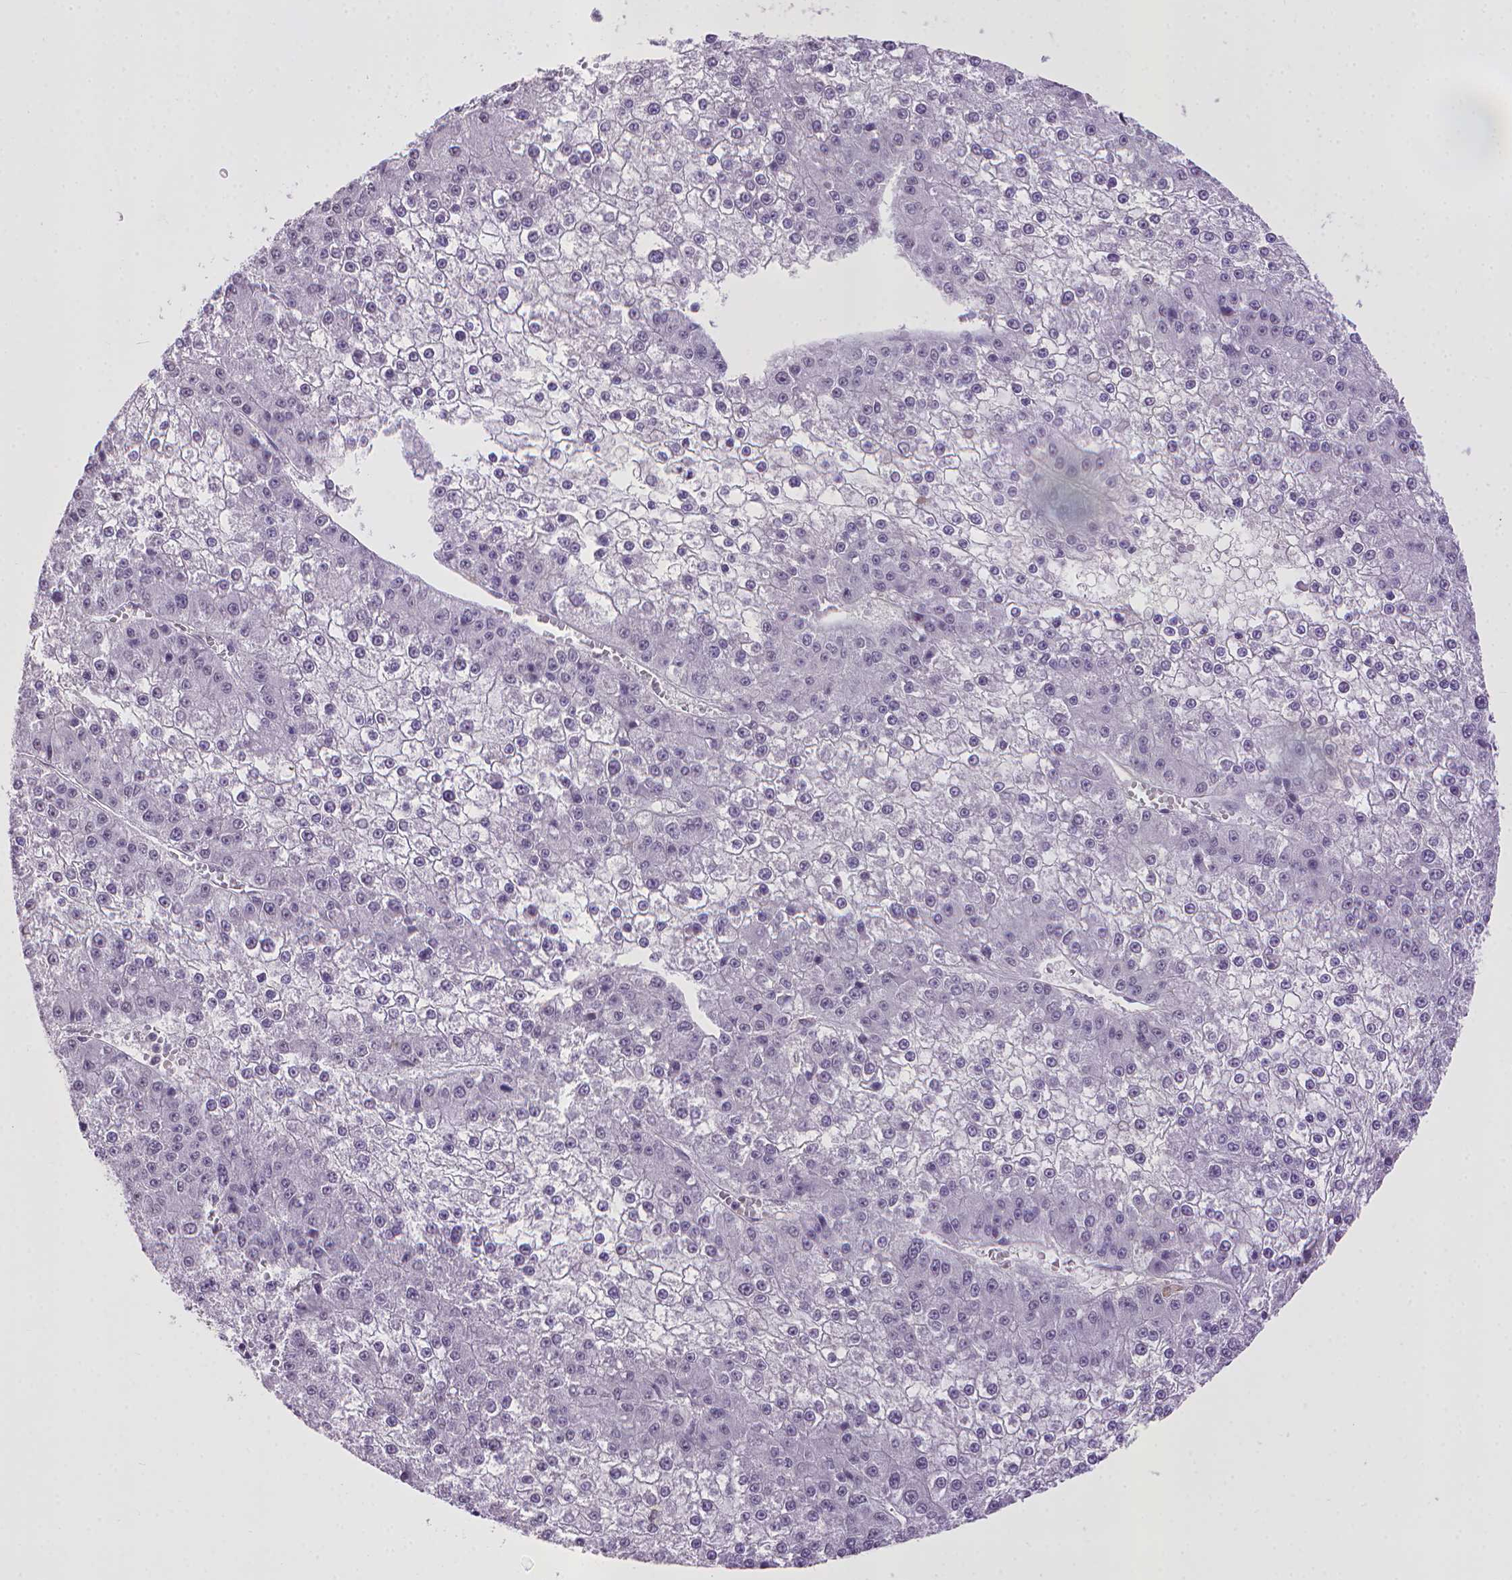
{"staining": {"intensity": "negative", "quantity": "none", "location": "none"}, "tissue": "liver cancer", "cell_type": "Tumor cells", "image_type": "cancer", "snomed": [{"axis": "morphology", "description": "Carcinoma, Hepatocellular, NOS"}, {"axis": "topography", "description": "Liver"}], "caption": "DAB (3,3'-diaminobenzidine) immunohistochemical staining of human liver cancer (hepatocellular carcinoma) shows no significant staining in tumor cells. (Stains: DAB (3,3'-diaminobenzidine) IHC with hematoxylin counter stain, Microscopy: brightfield microscopy at high magnification).", "gene": "KMO", "patient": {"sex": "female", "age": 73}}